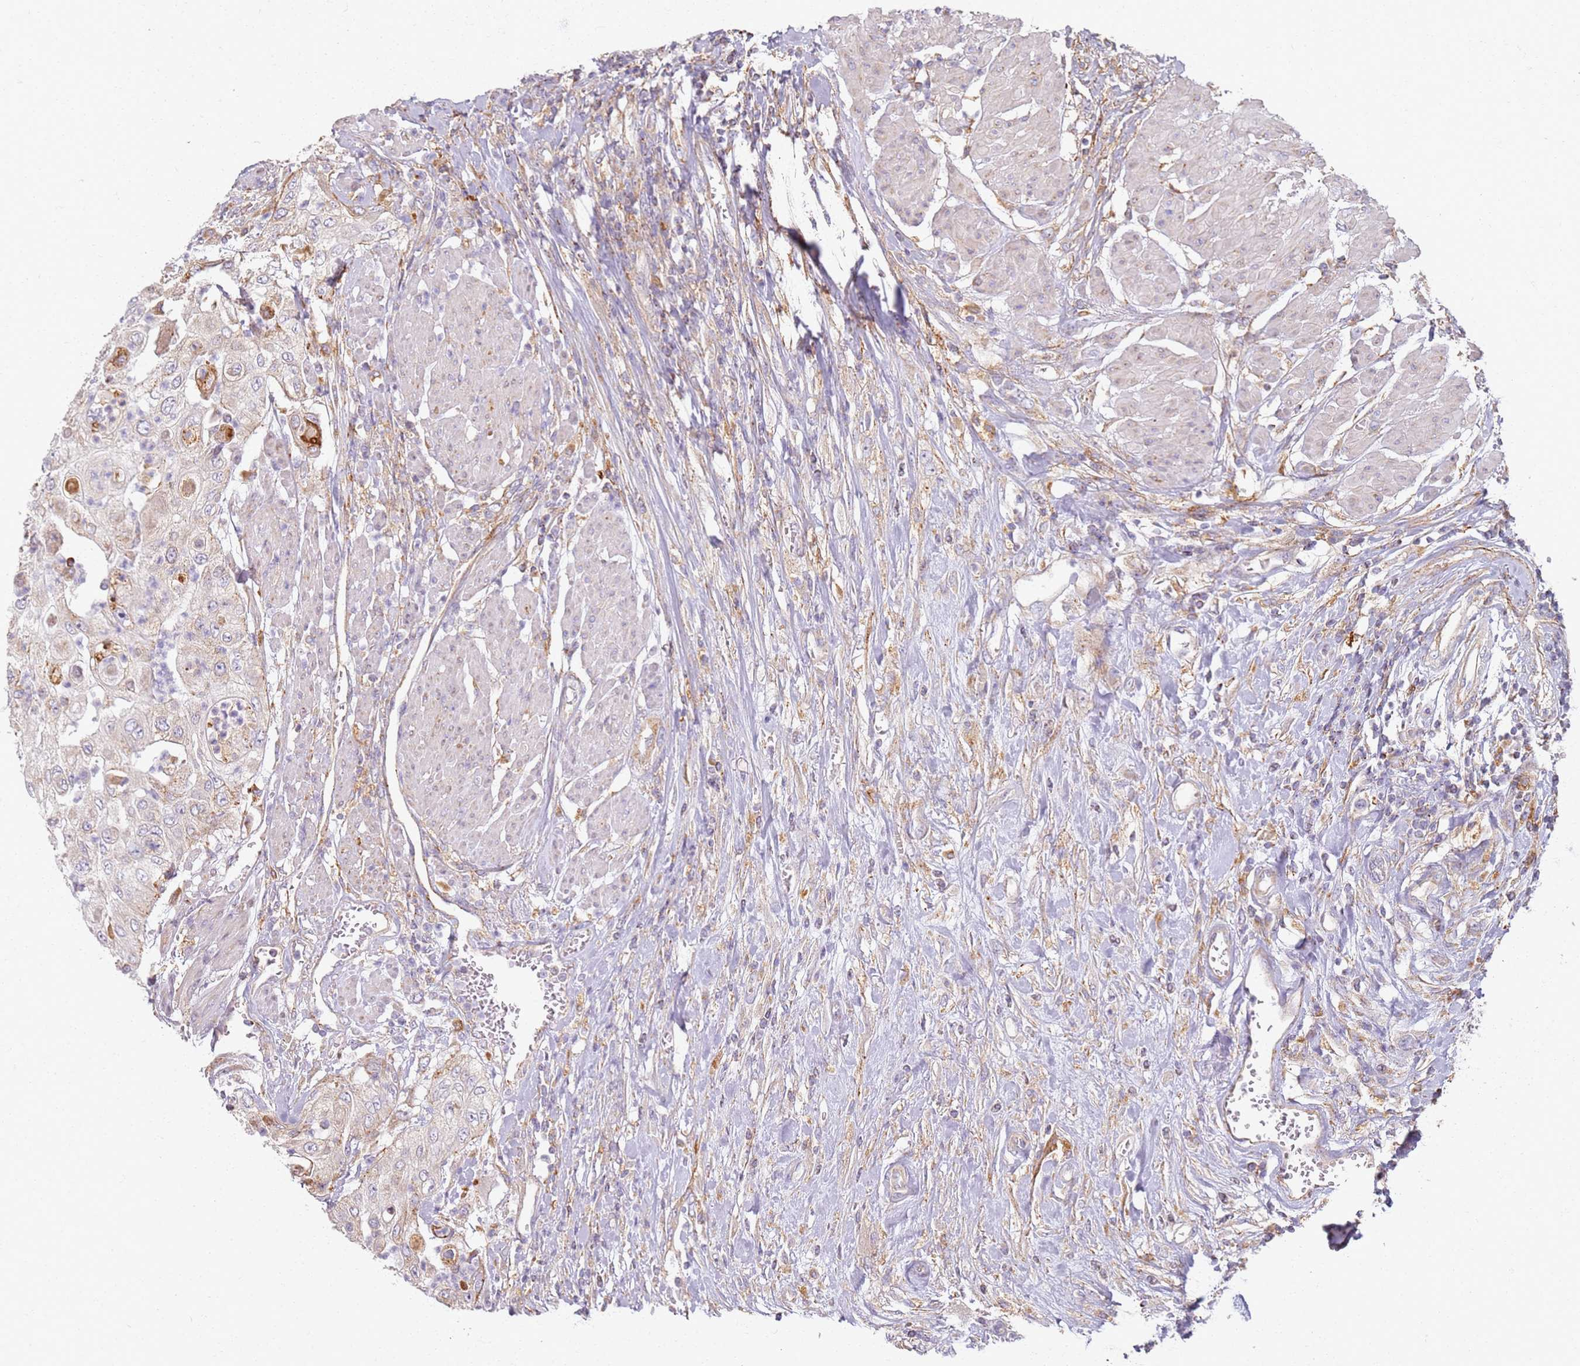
{"staining": {"intensity": "weak", "quantity": "<25%", "location": "cytoplasmic/membranous"}, "tissue": "urothelial cancer", "cell_type": "Tumor cells", "image_type": "cancer", "snomed": [{"axis": "morphology", "description": "Urothelial carcinoma, High grade"}, {"axis": "topography", "description": "Urinary bladder"}], "caption": "High-grade urothelial carcinoma stained for a protein using immunohistochemistry shows no expression tumor cells.", "gene": "PROKR2", "patient": {"sex": "female", "age": 79}}